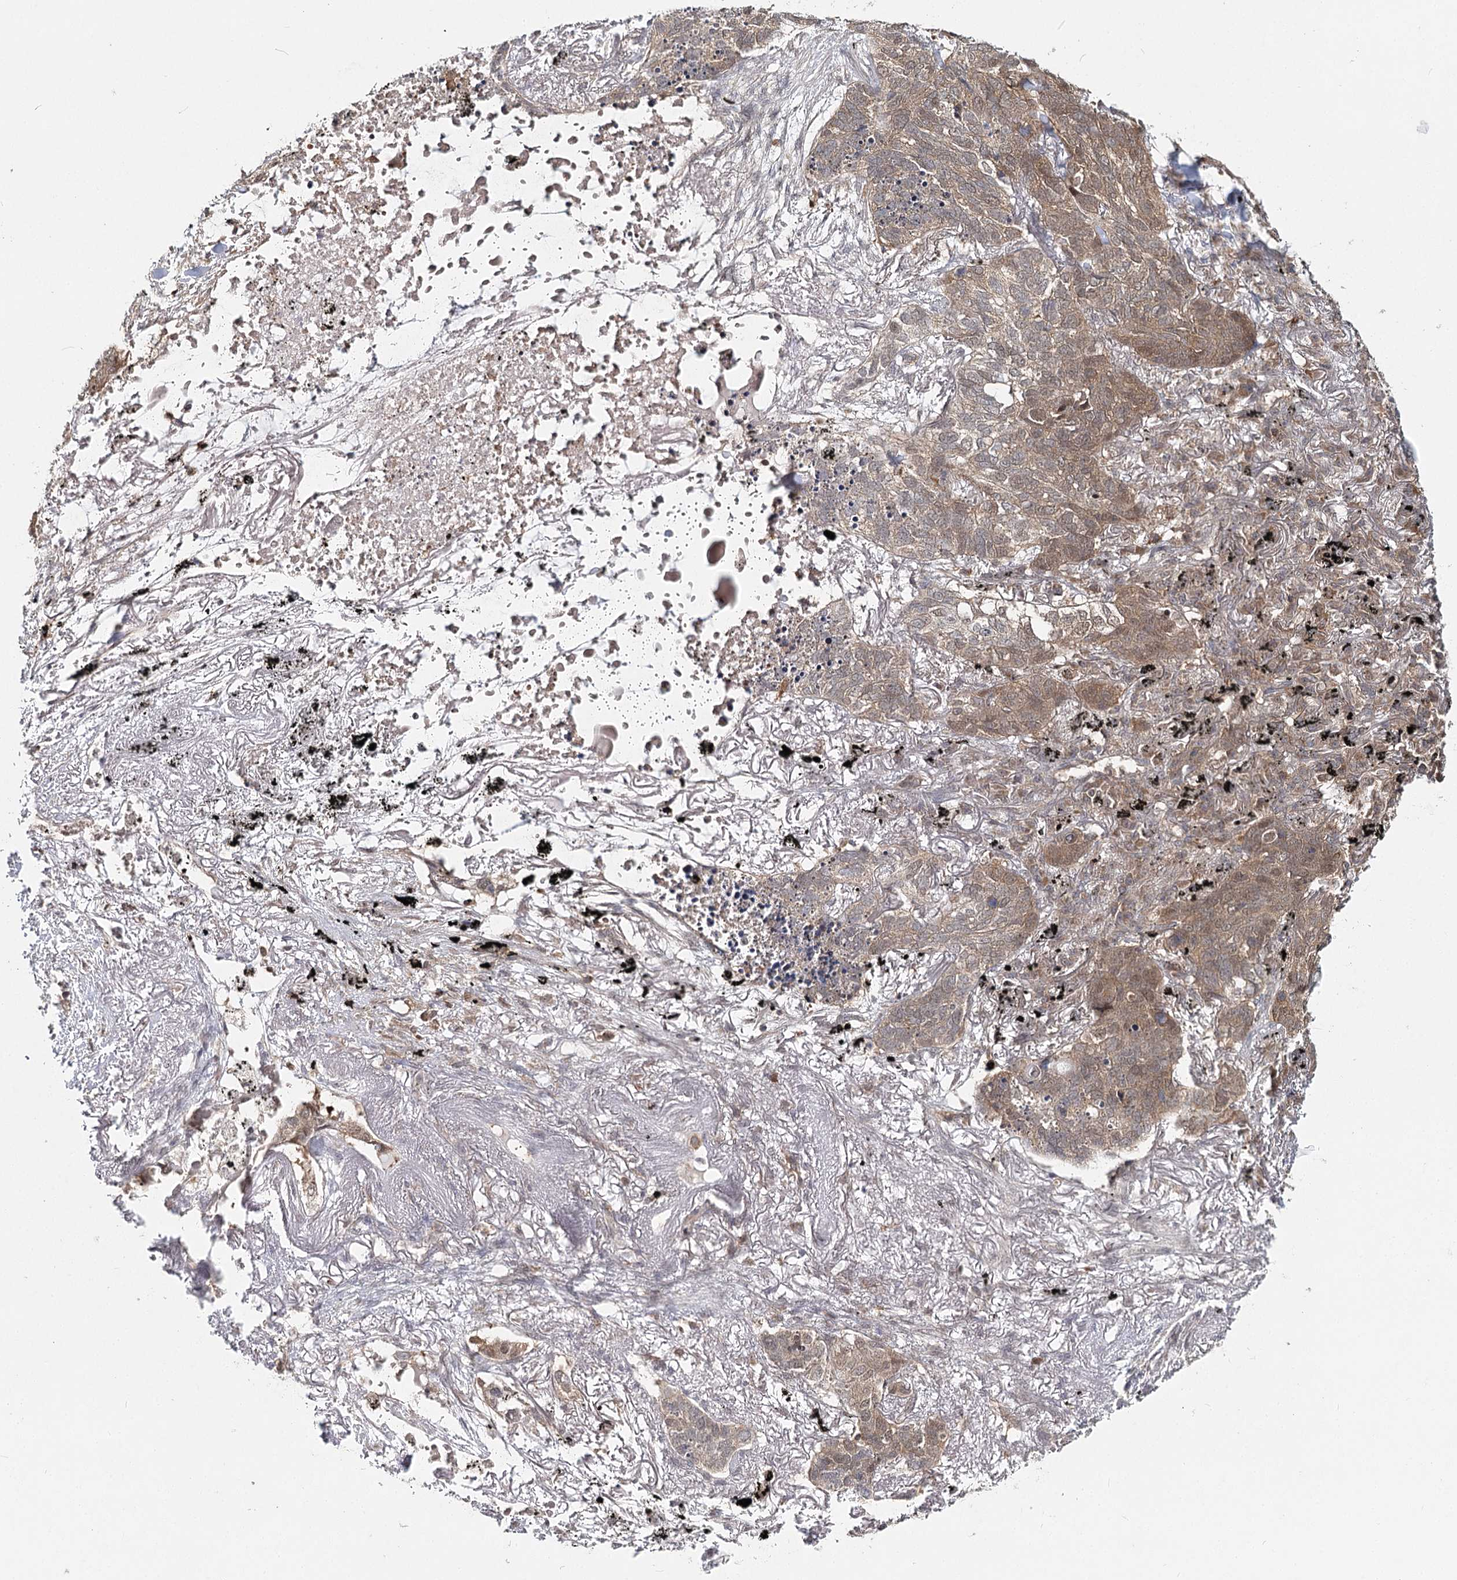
{"staining": {"intensity": "moderate", "quantity": ">75%", "location": "cytoplasmic/membranous"}, "tissue": "lung cancer", "cell_type": "Tumor cells", "image_type": "cancer", "snomed": [{"axis": "morphology", "description": "Squamous cell carcinoma, NOS"}, {"axis": "topography", "description": "Lung"}], "caption": "About >75% of tumor cells in lung squamous cell carcinoma demonstrate moderate cytoplasmic/membranous protein positivity as visualized by brown immunohistochemical staining.", "gene": "FAM120B", "patient": {"sex": "female", "age": 63}}